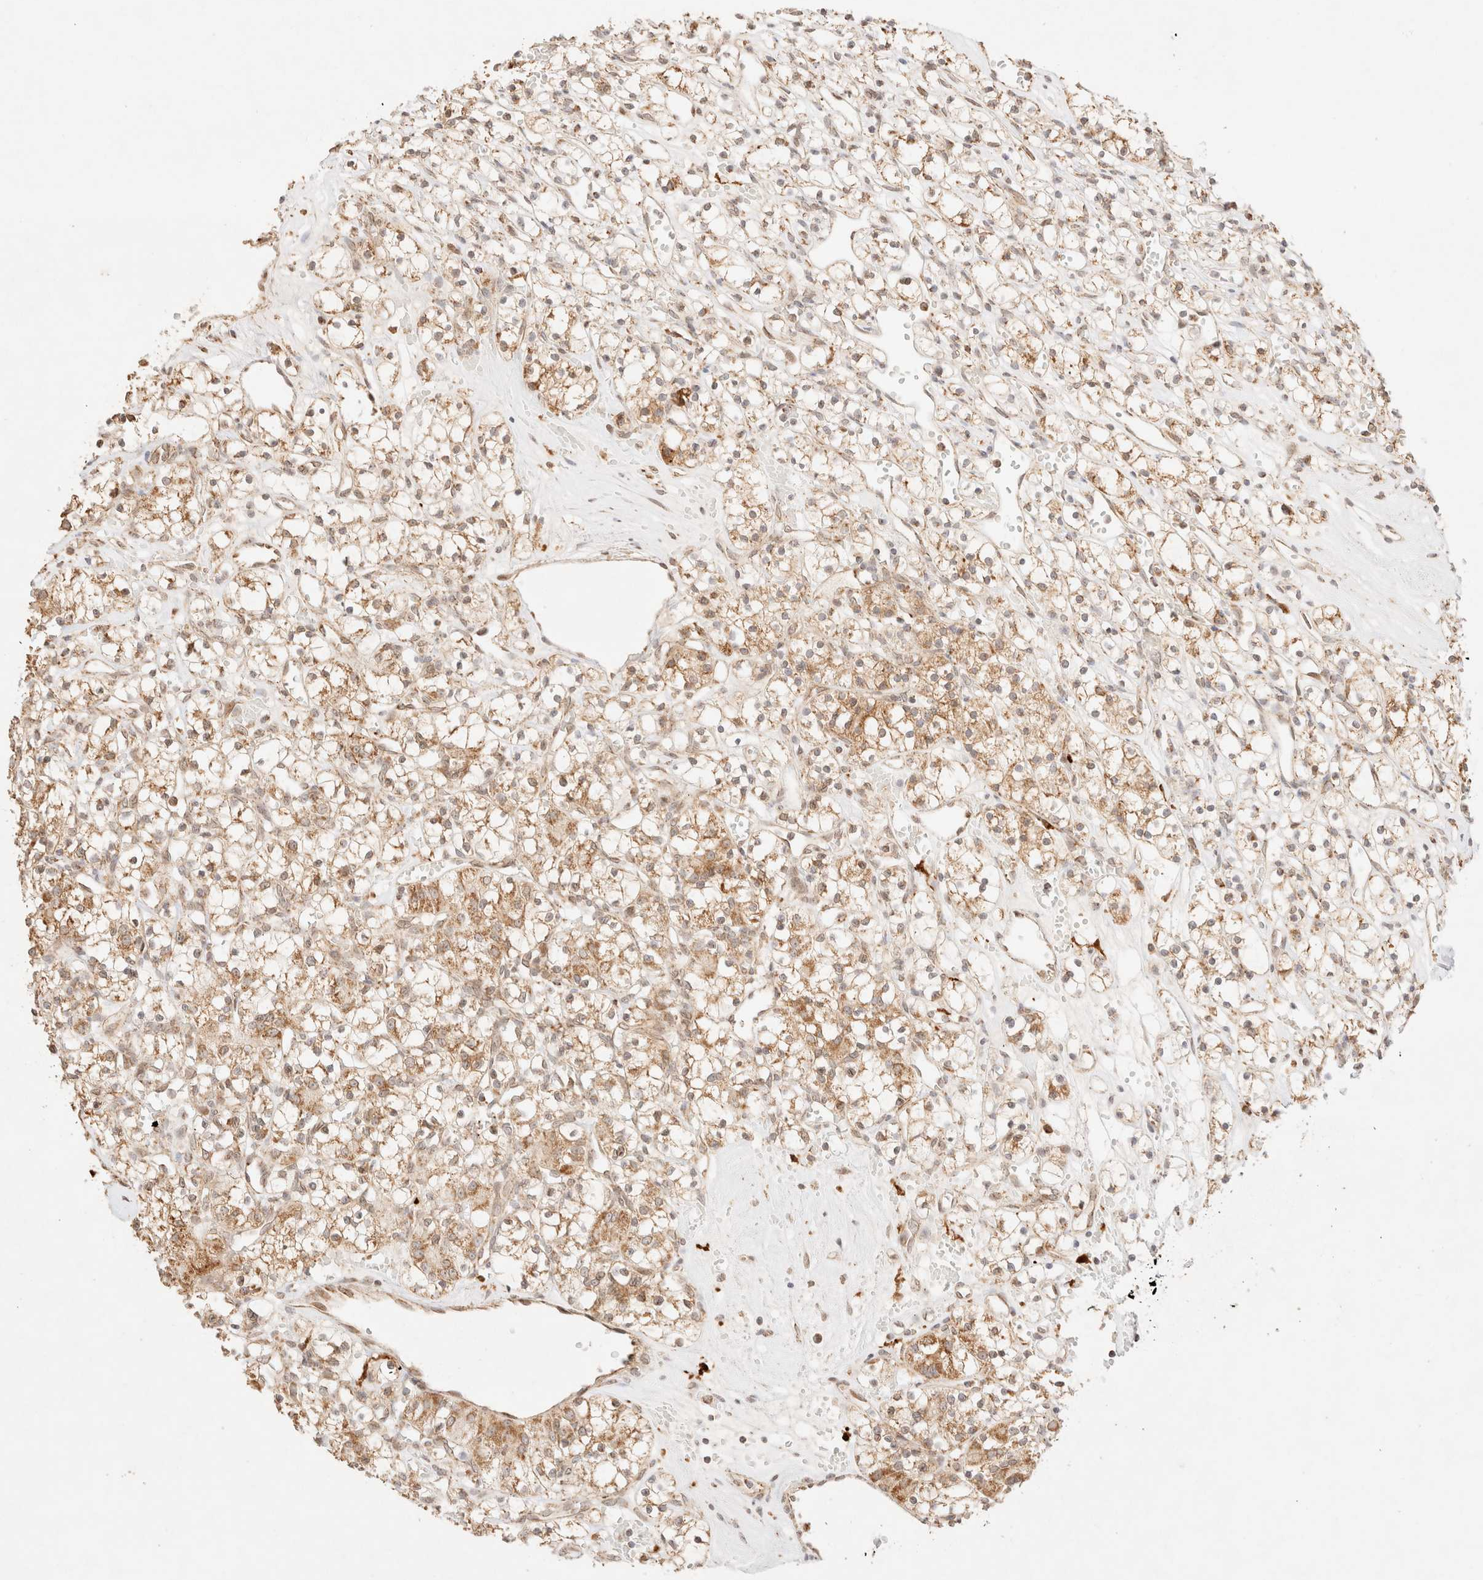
{"staining": {"intensity": "moderate", "quantity": ">75%", "location": "cytoplasmic/membranous"}, "tissue": "renal cancer", "cell_type": "Tumor cells", "image_type": "cancer", "snomed": [{"axis": "morphology", "description": "Adenocarcinoma, NOS"}, {"axis": "topography", "description": "Kidney"}], "caption": "A brown stain labels moderate cytoplasmic/membranous staining of a protein in human adenocarcinoma (renal) tumor cells.", "gene": "TACO1", "patient": {"sex": "female", "age": 59}}